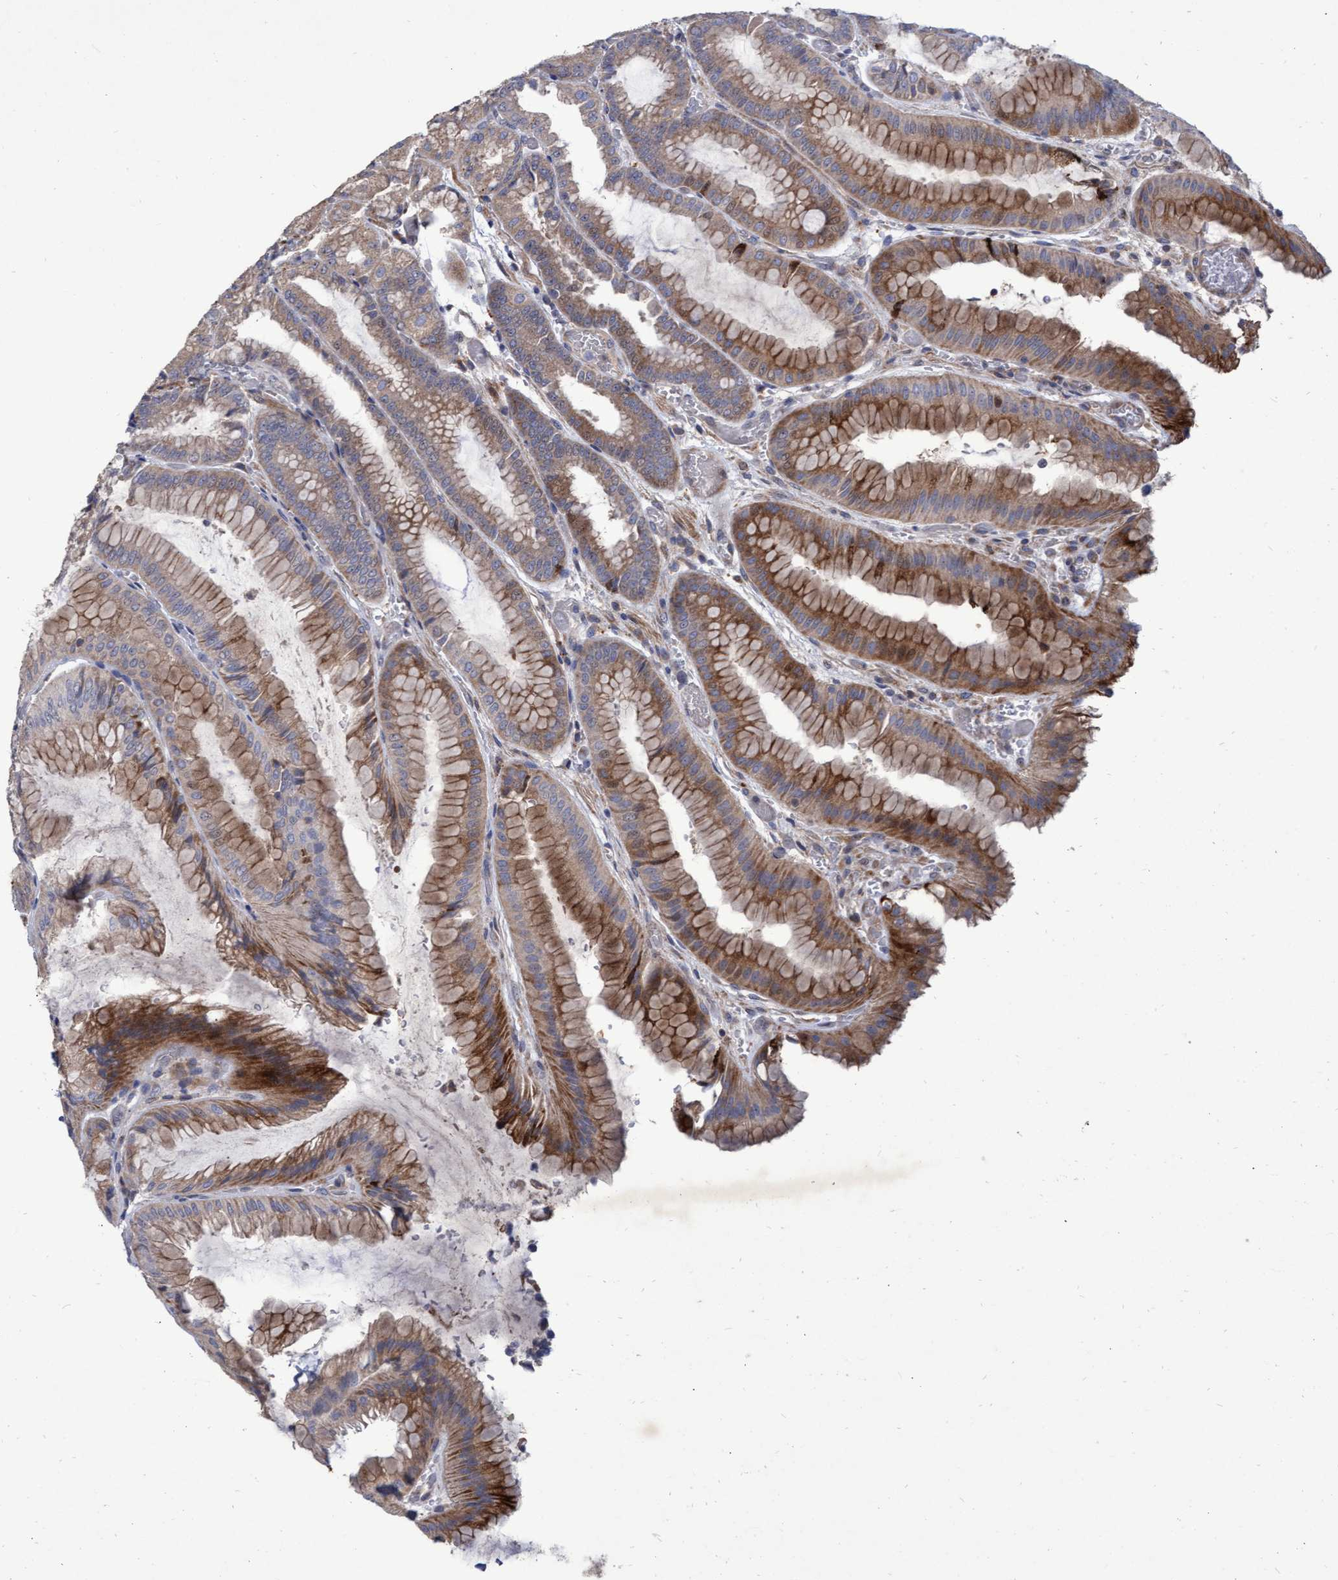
{"staining": {"intensity": "moderate", "quantity": ">75%", "location": "cytoplasmic/membranous"}, "tissue": "stomach", "cell_type": "Glandular cells", "image_type": "normal", "snomed": [{"axis": "morphology", "description": "Normal tissue, NOS"}, {"axis": "morphology", "description": "Carcinoid, malignant, NOS"}, {"axis": "topography", "description": "Stomach, upper"}], "caption": "The histopathology image reveals staining of unremarkable stomach, revealing moderate cytoplasmic/membranous protein expression (brown color) within glandular cells. (DAB (3,3'-diaminobenzidine) IHC with brightfield microscopy, high magnification).", "gene": "ABCF2", "patient": {"sex": "male", "age": 39}}